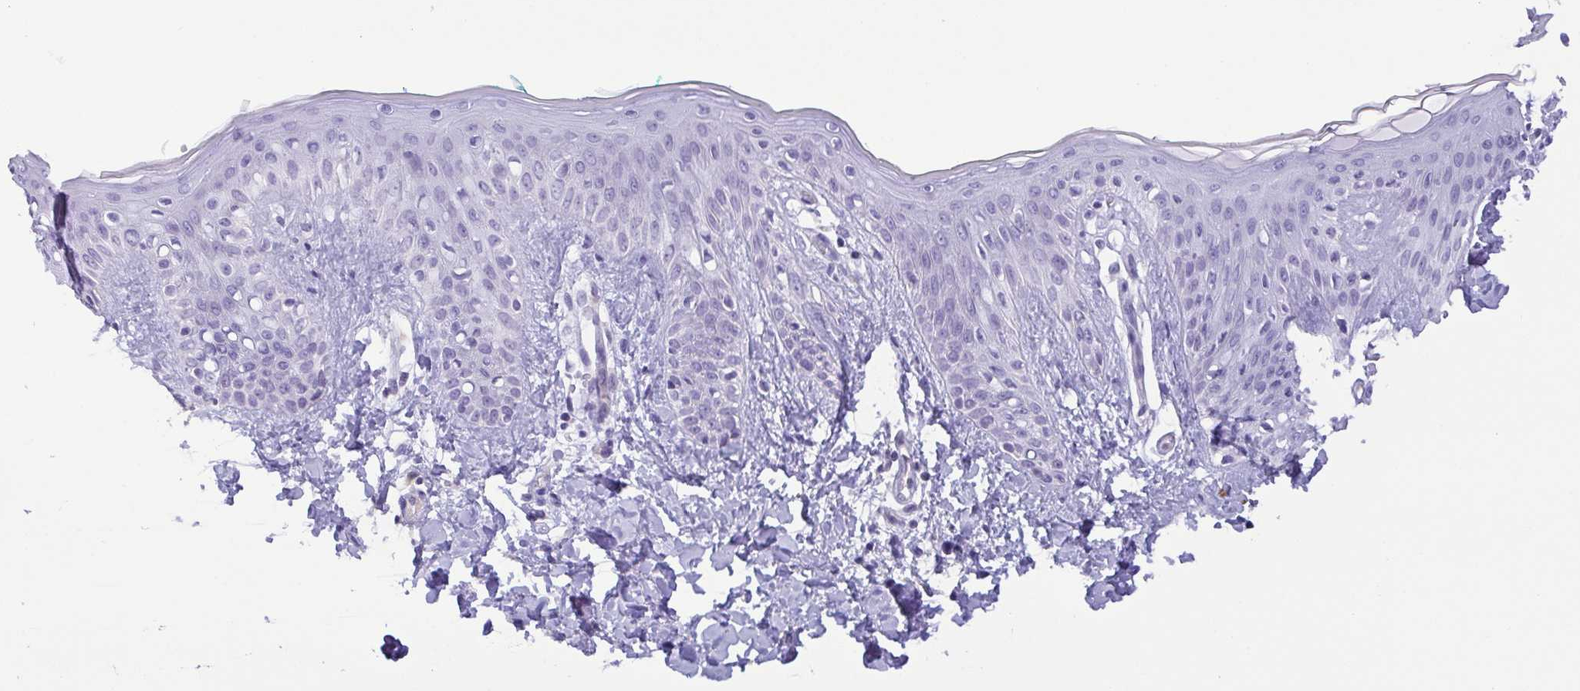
{"staining": {"intensity": "negative", "quantity": "none", "location": "none"}, "tissue": "skin", "cell_type": "Fibroblasts", "image_type": "normal", "snomed": [{"axis": "morphology", "description": "Normal tissue, NOS"}, {"axis": "topography", "description": "Skin"}], "caption": "High power microscopy micrograph of an IHC image of unremarkable skin, revealing no significant positivity in fibroblasts. (Brightfield microscopy of DAB (3,3'-diaminobenzidine) immunohistochemistry at high magnification).", "gene": "MYL7", "patient": {"sex": "male", "age": 16}}